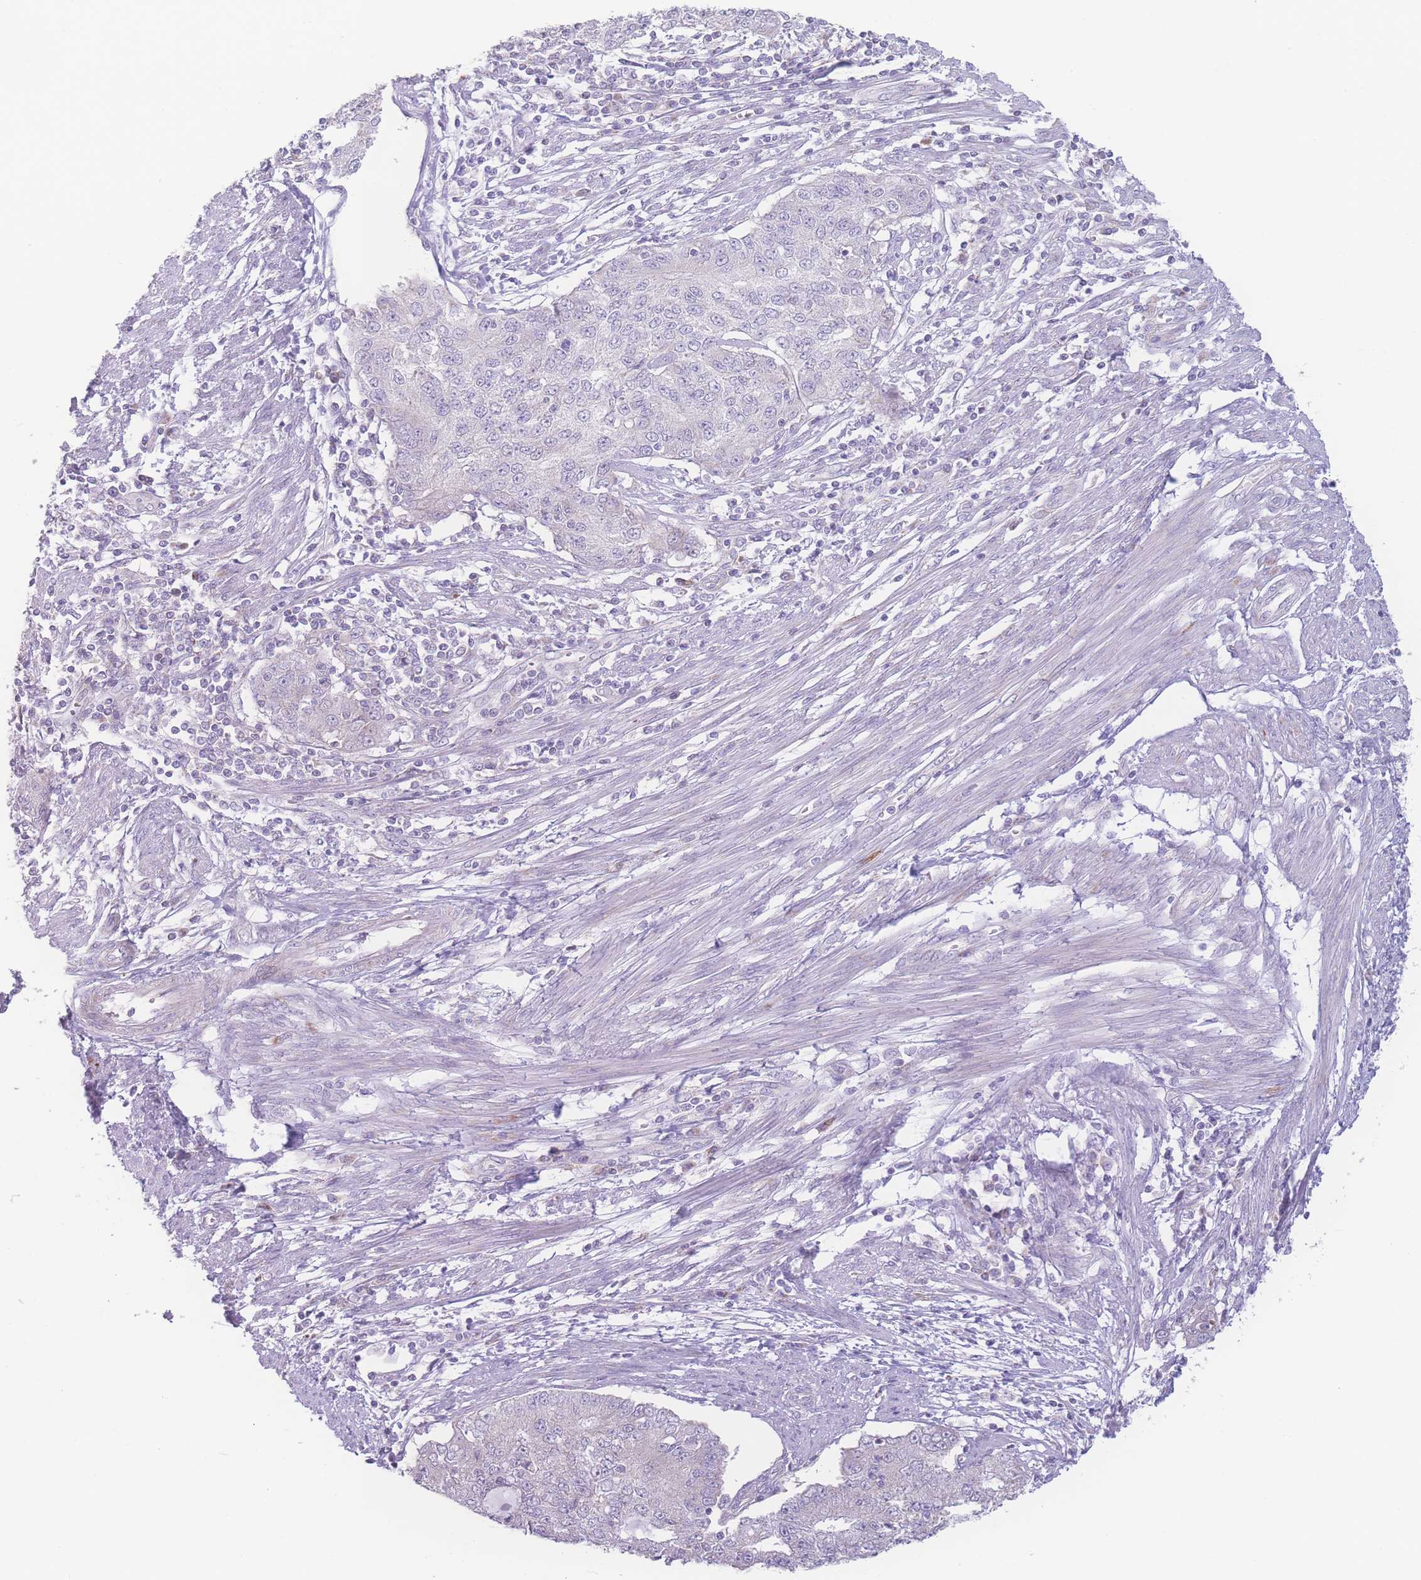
{"staining": {"intensity": "negative", "quantity": "none", "location": "none"}, "tissue": "endometrial cancer", "cell_type": "Tumor cells", "image_type": "cancer", "snomed": [{"axis": "morphology", "description": "Adenocarcinoma, NOS"}, {"axis": "topography", "description": "Endometrium"}], "caption": "Immunohistochemistry image of human adenocarcinoma (endometrial) stained for a protein (brown), which shows no positivity in tumor cells.", "gene": "NBEAL1", "patient": {"sex": "female", "age": 56}}